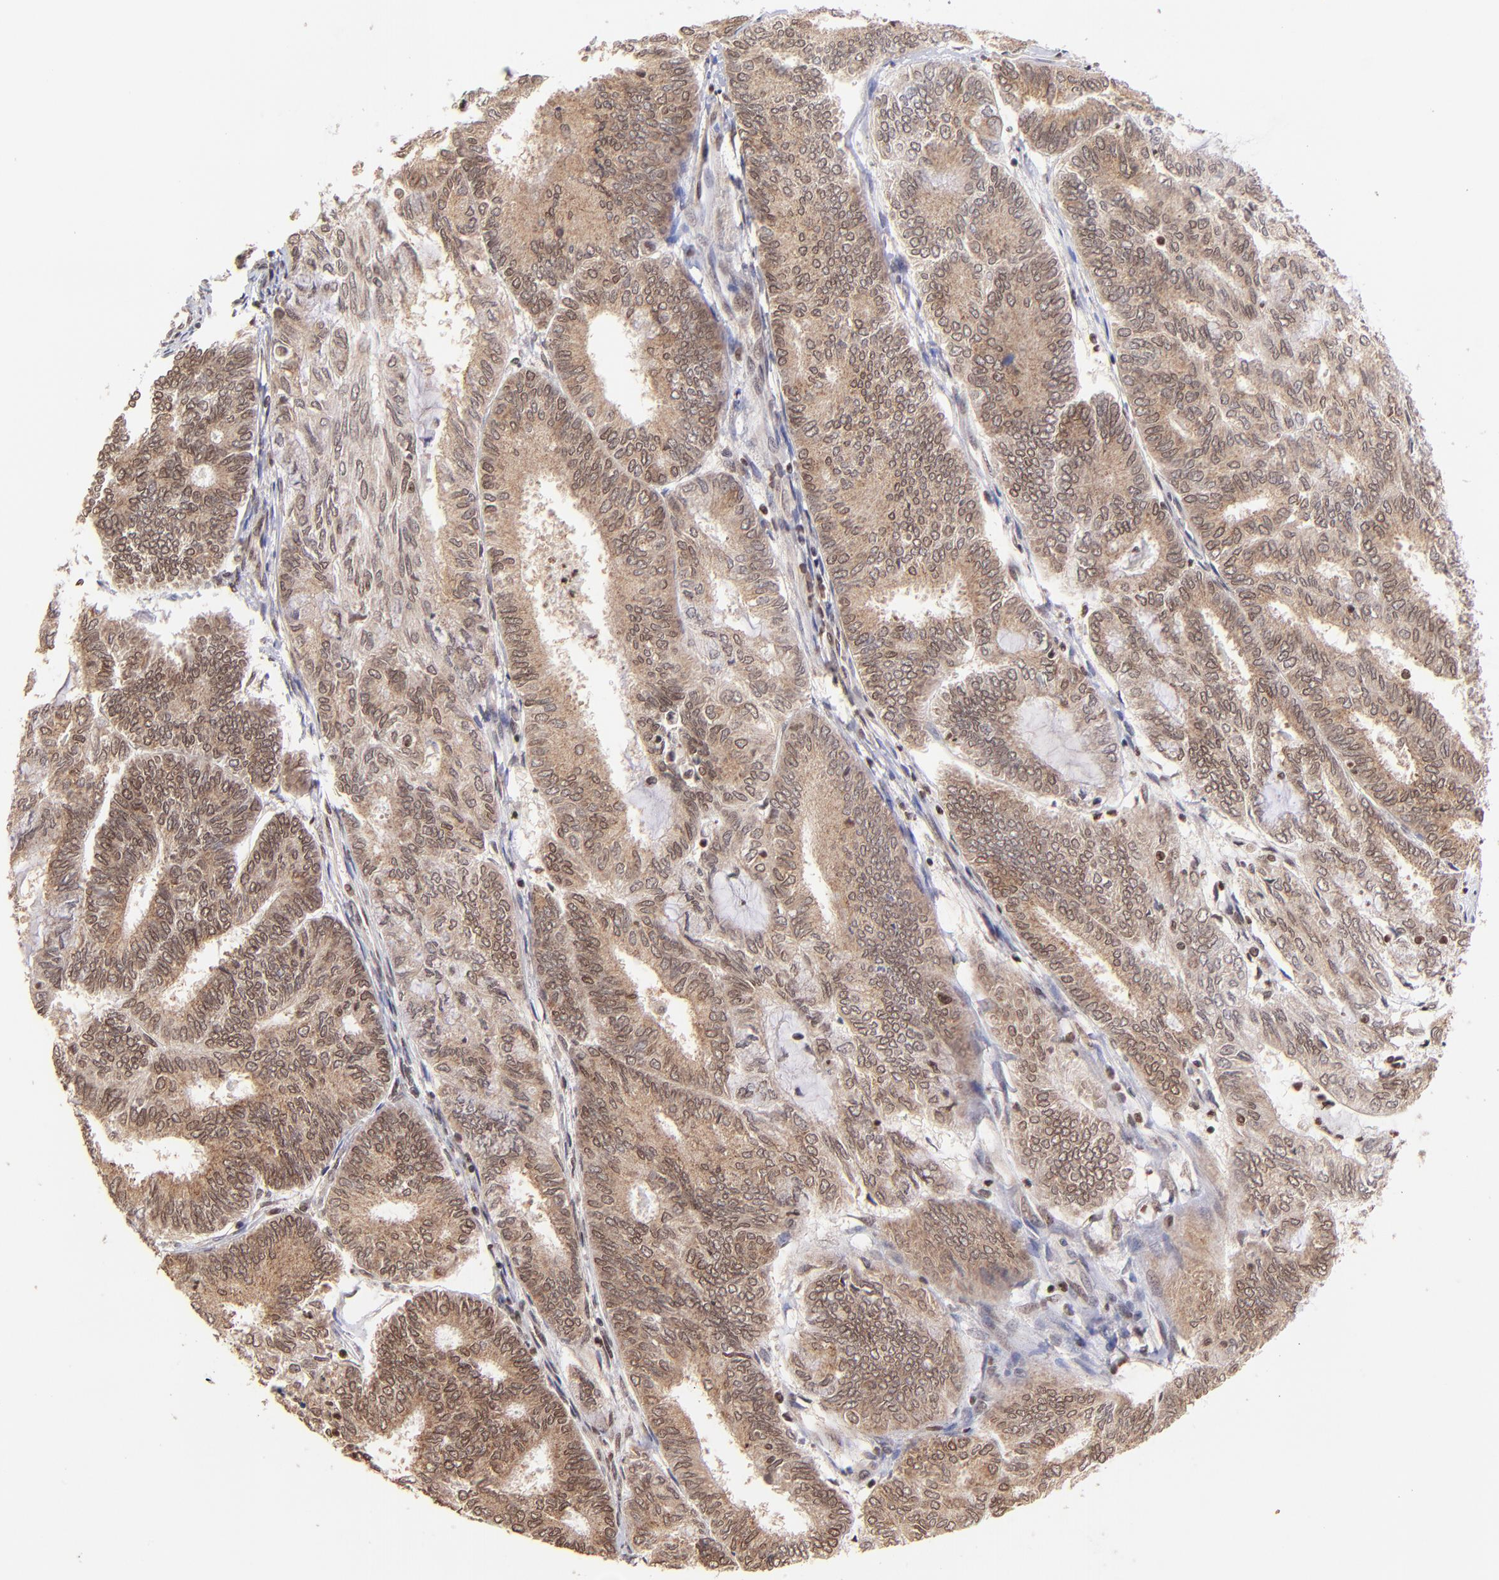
{"staining": {"intensity": "moderate", "quantity": ">75%", "location": "cytoplasmic/membranous"}, "tissue": "endometrial cancer", "cell_type": "Tumor cells", "image_type": "cancer", "snomed": [{"axis": "morphology", "description": "Adenocarcinoma, NOS"}, {"axis": "topography", "description": "Endometrium"}], "caption": "Immunohistochemistry of endometrial cancer (adenocarcinoma) displays medium levels of moderate cytoplasmic/membranous staining in about >75% of tumor cells. (IHC, brightfield microscopy, high magnification).", "gene": "WDR25", "patient": {"sex": "female", "age": 59}}